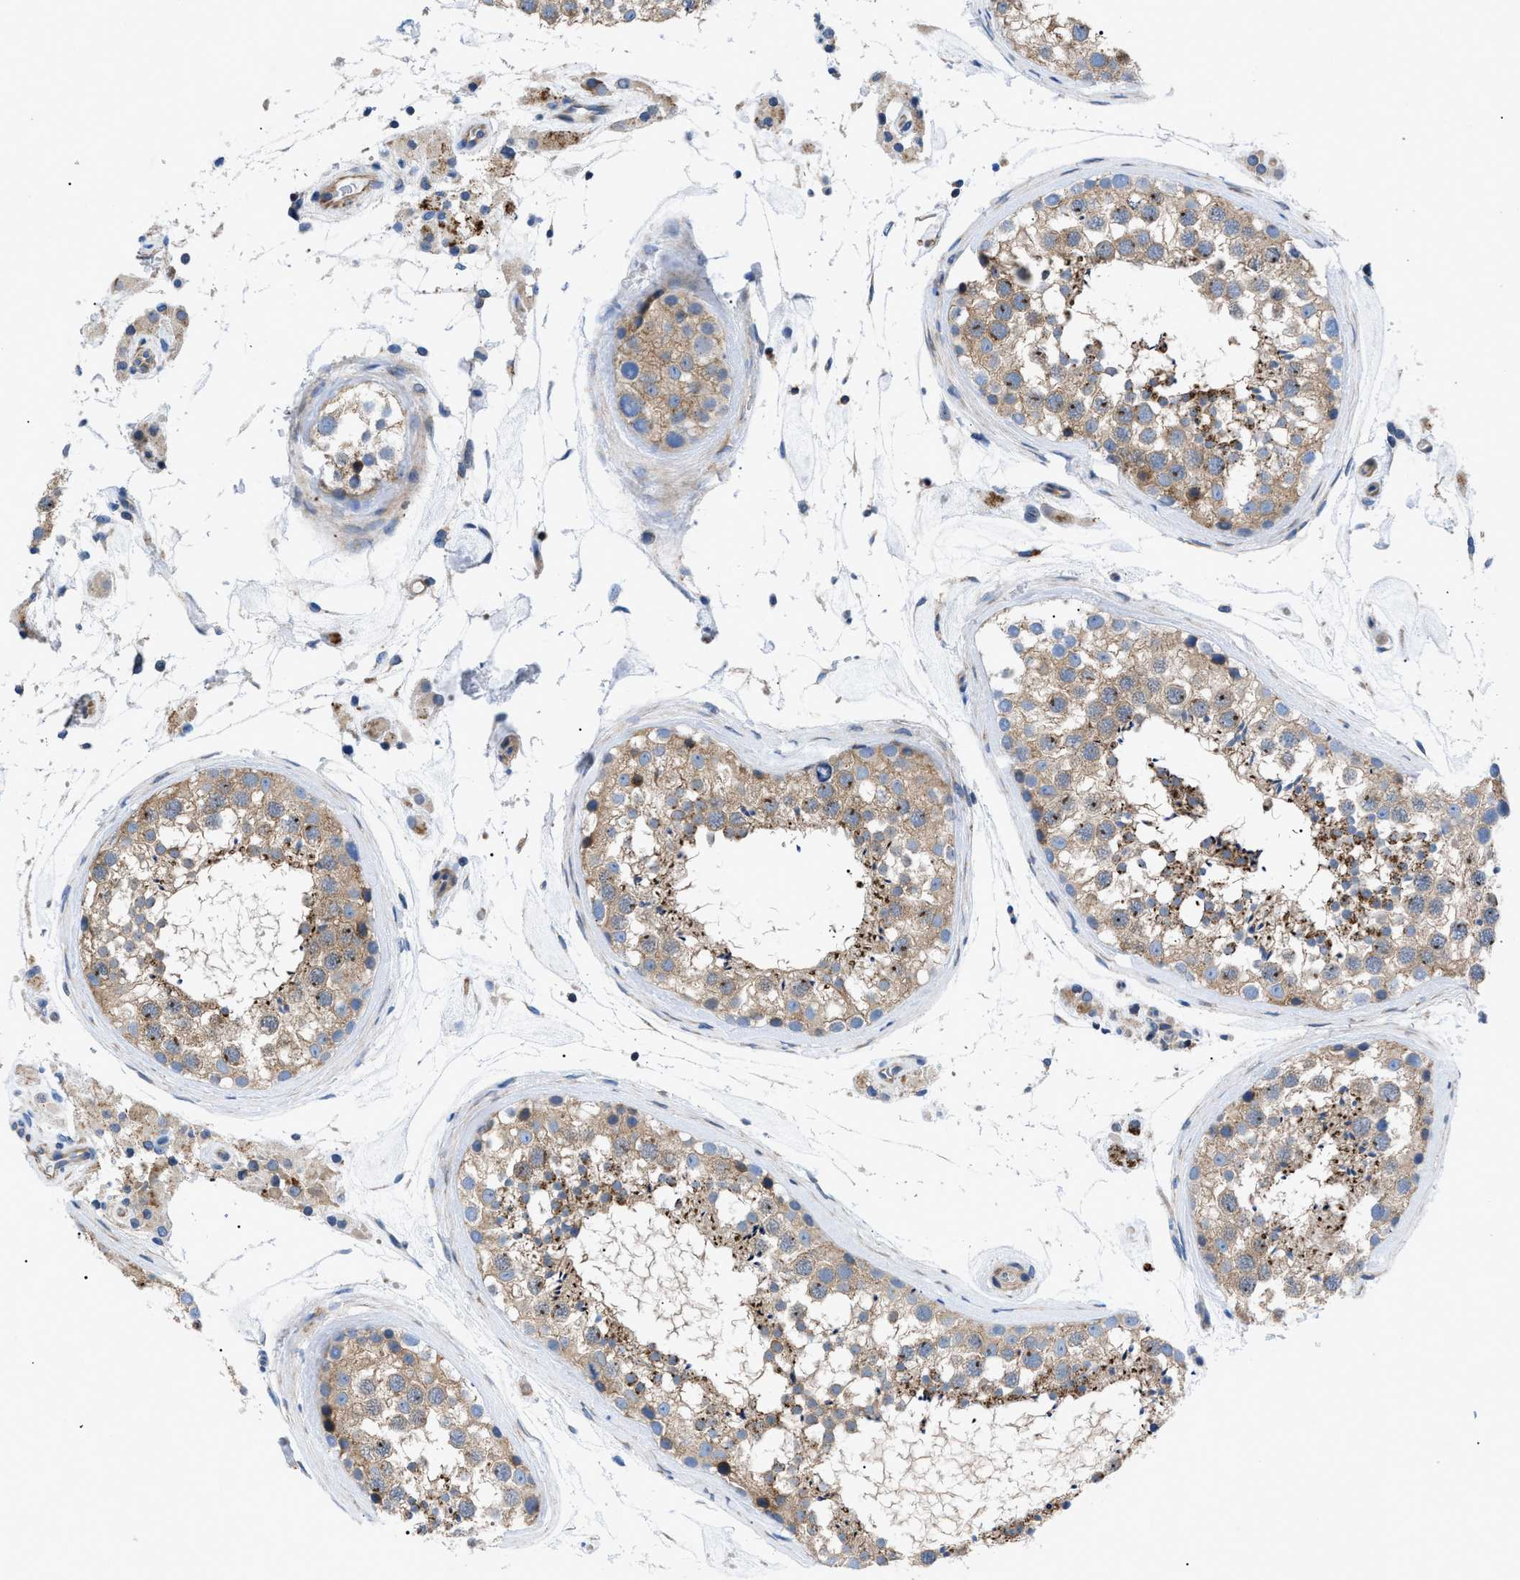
{"staining": {"intensity": "moderate", "quantity": ">75%", "location": "cytoplasmic/membranous"}, "tissue": "testis", "cell_type": "Cells in seminiferous ducts", "image_type": "normal", "snomed": [{"axis": "morphology", "description": "Normal tissue, NOS"}, {"axis": "topography", "description": "Testis"}], "caption": "A photomicrograph showing moderate cytoplasmic/membranous staining in about >75% of cells in seminiferous ducts in normal testis, as visualized by brown immunohistochemical staining.", "gene": "HSPB8", "patient": {"sex": "male", "age": 46}}